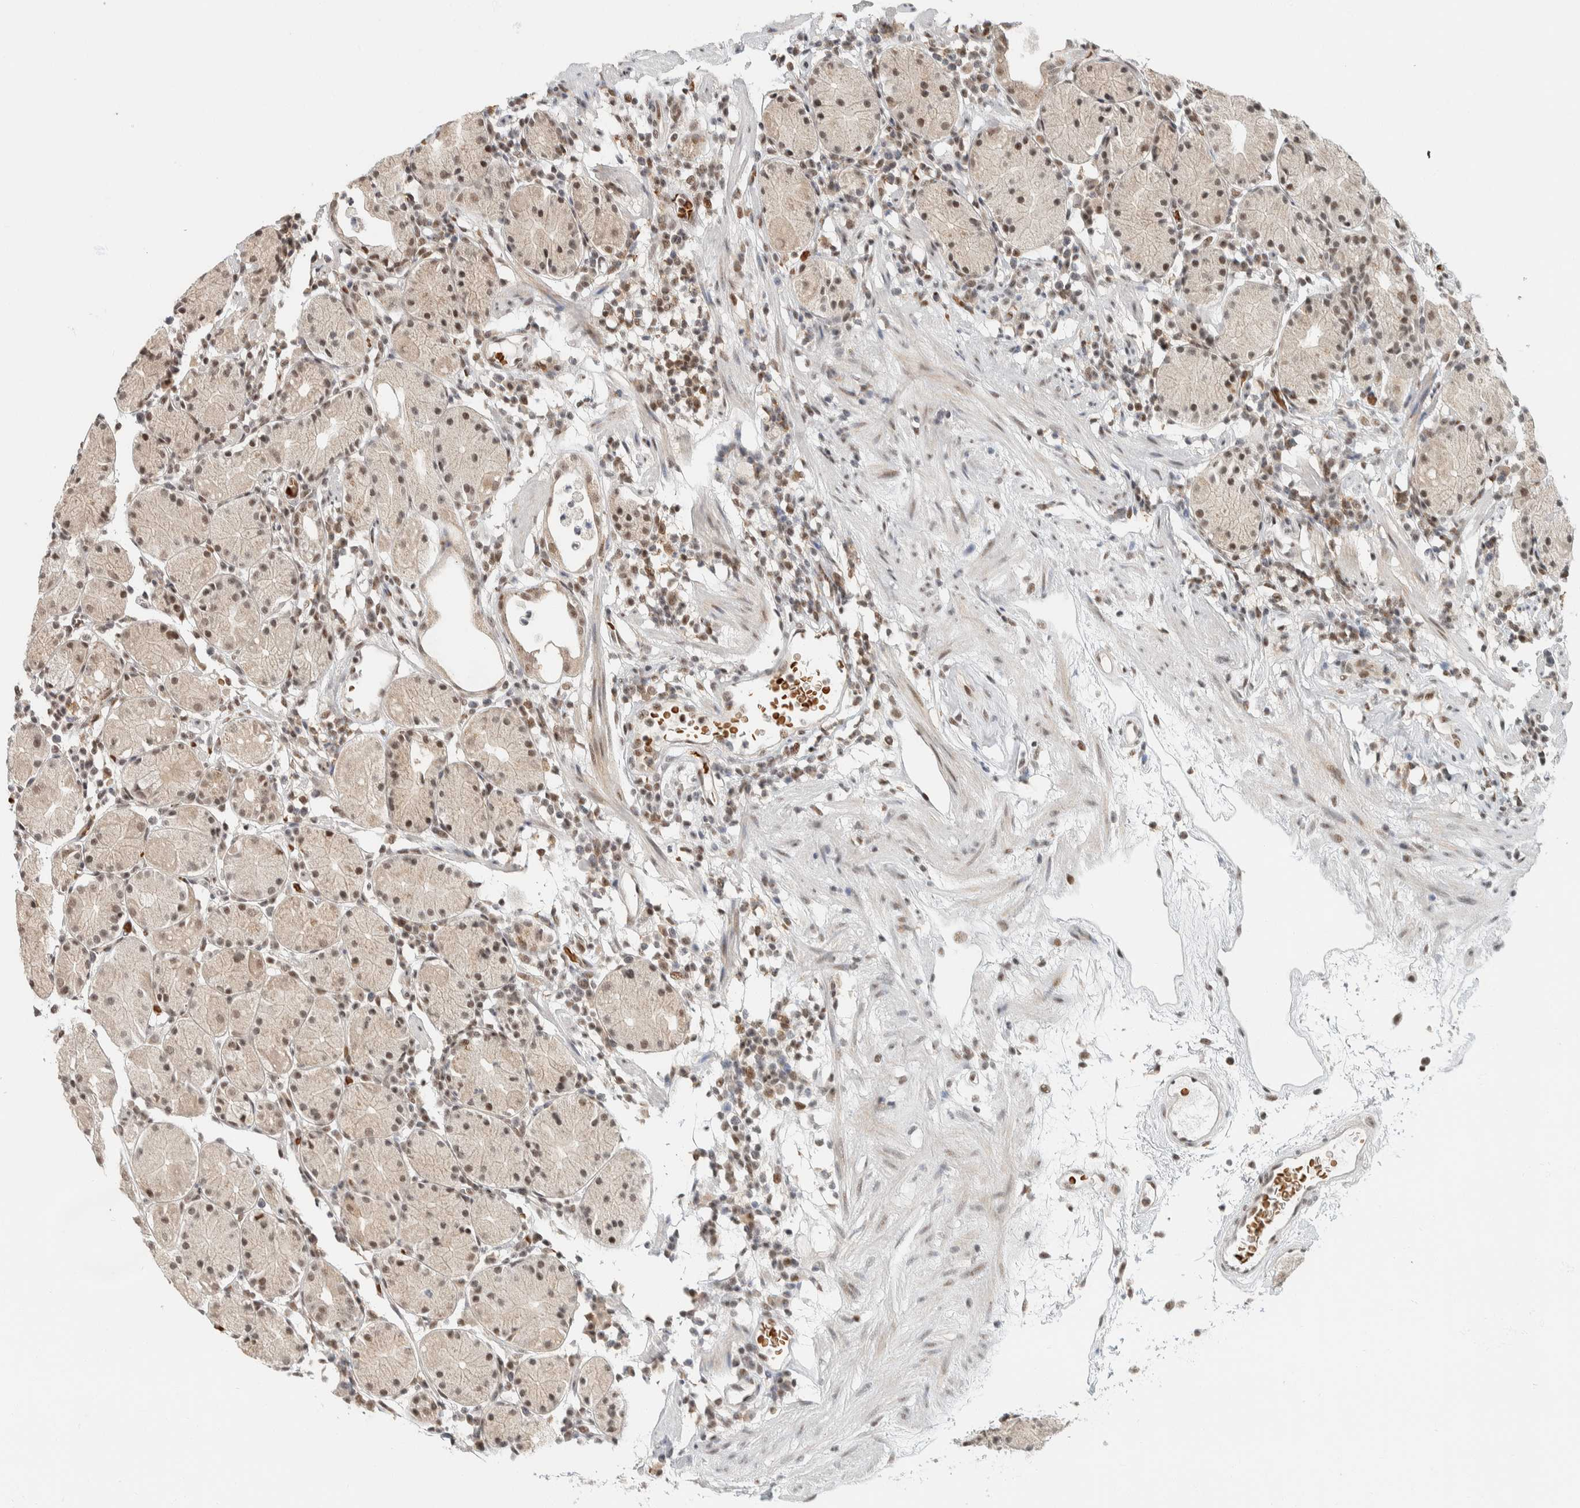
{"staining": {"intensity": "moderate", "quantity": ">75%", "location": "nuclear"}, "tissue": "stomach", "cell_type": "Glandular cells", "image_type": "normal", "snomed": [{"axis": "morphology", "description": "Normal tissue, NOS"}, {"axis": "topography", "description": "Stomach"}, {"axis": "topography", "description": "Stomach, lower"}], "caption": "High-magnification brightfield microscopy of normal stomach stained with DAB (brown) and counterstained with hematoxylin (blue). glandular cells exhibit moderate nuclear positivity is seen in about>75% of cells. Using DAB (3,3'-diaminobenzidine) (brown) and hematoxylin (blue) stains, captured at high magnification using brightfield microscopy.", "gene": "ZBTB2", "patient": {"sex": "female", "age": 75}}